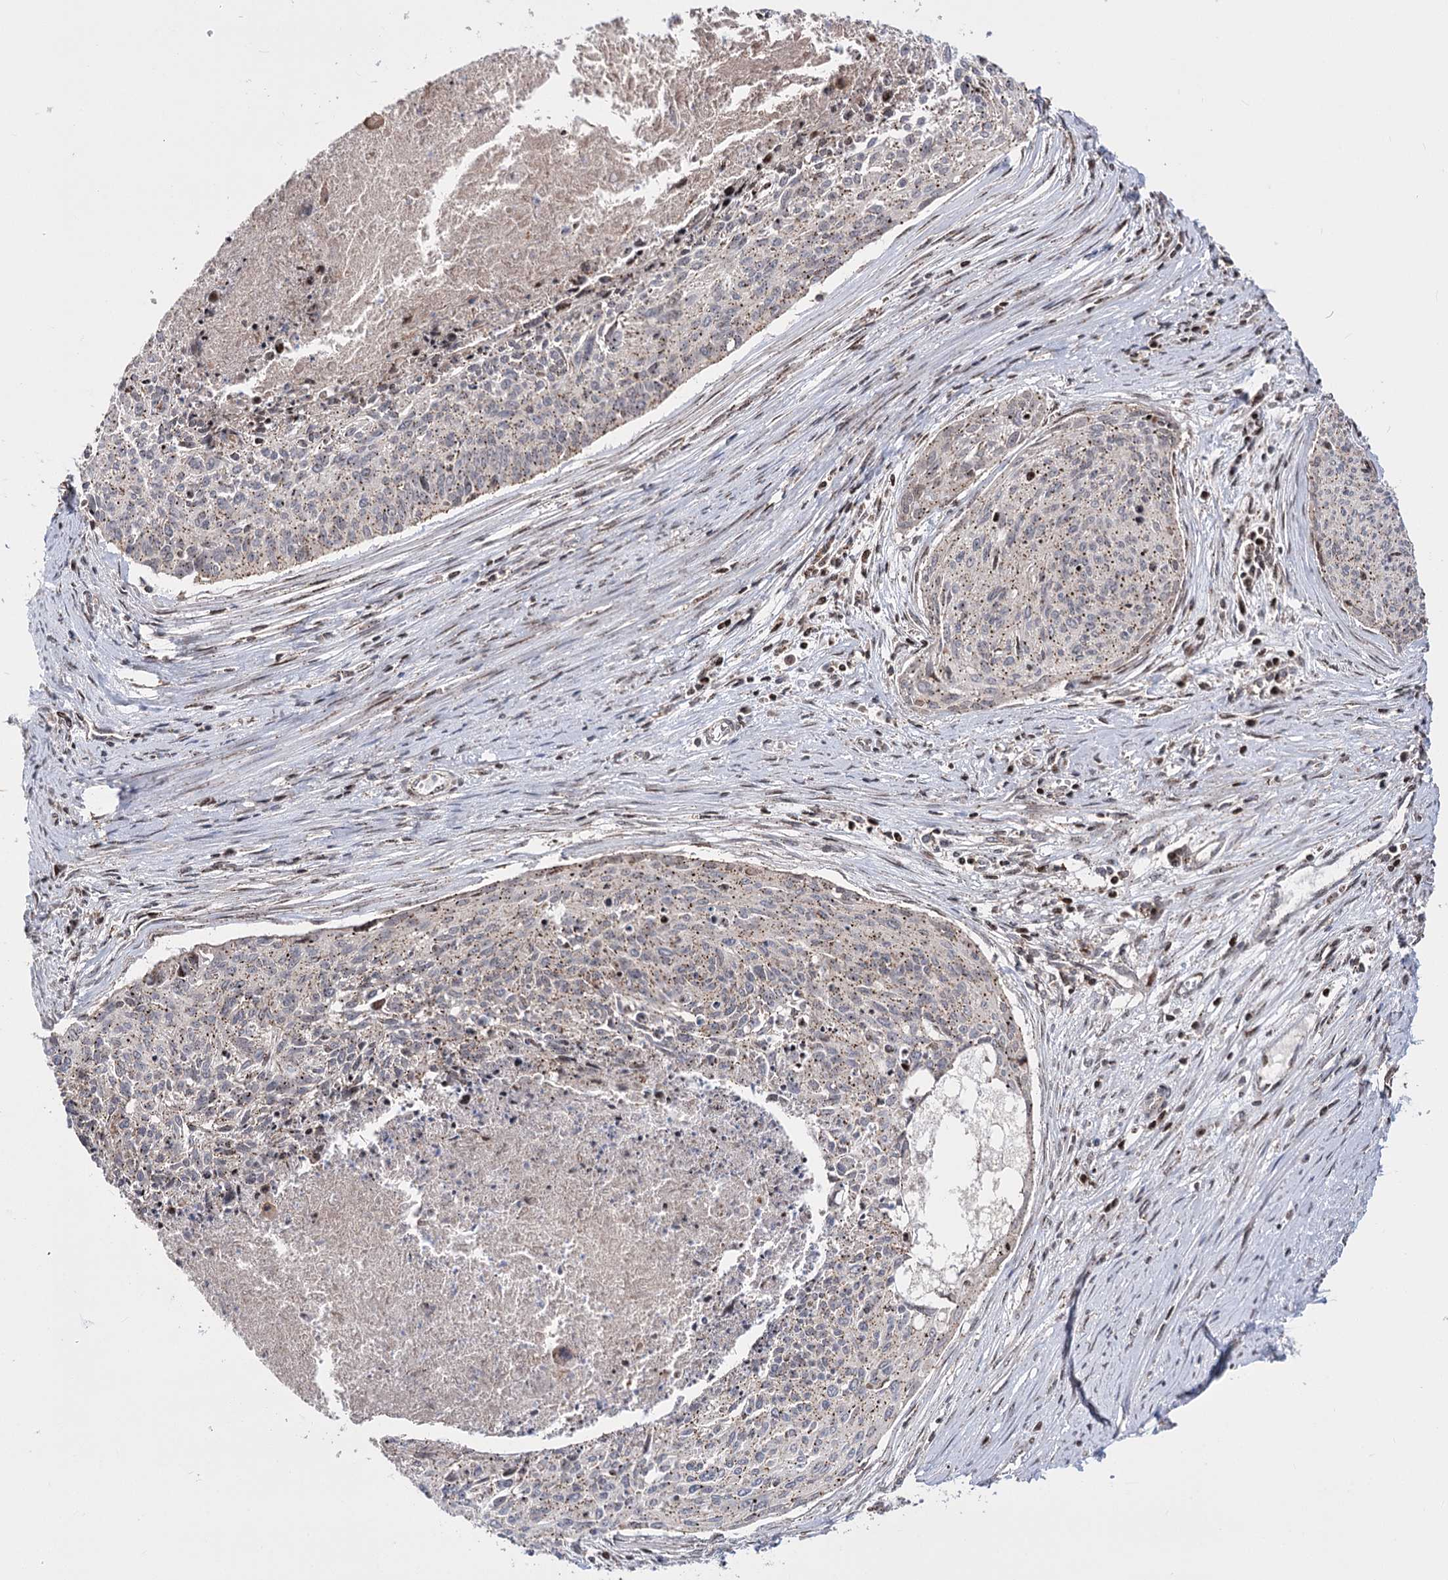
{"staining": {"intensity": "weak", "quantity": ">75%", "location": "cytoplasmic/membranous"}, "tissue": "cervical cancer", "cell_type": "Tumor cells", "image_type": "cancer", "snomed": [{"axis": "morphology", "description": "Squamous cell carcinoma, NOS"}, {"axis": "topography", "description": "Cervix"}], "caption": "Immunohistochemistry image of neoplastic tissue: cervical cancer (squamous cell carcinoma) stained using immunohistochemistry (IHC) demonstrates low levels of weak protein expression localized specifically in the cytoplasmic/membranous of tumor cells, appearing as a cytoplasmic/membranous brown color.", "gene": "ZFYVE27", "patient": {"sex": "female", "age": 55}}